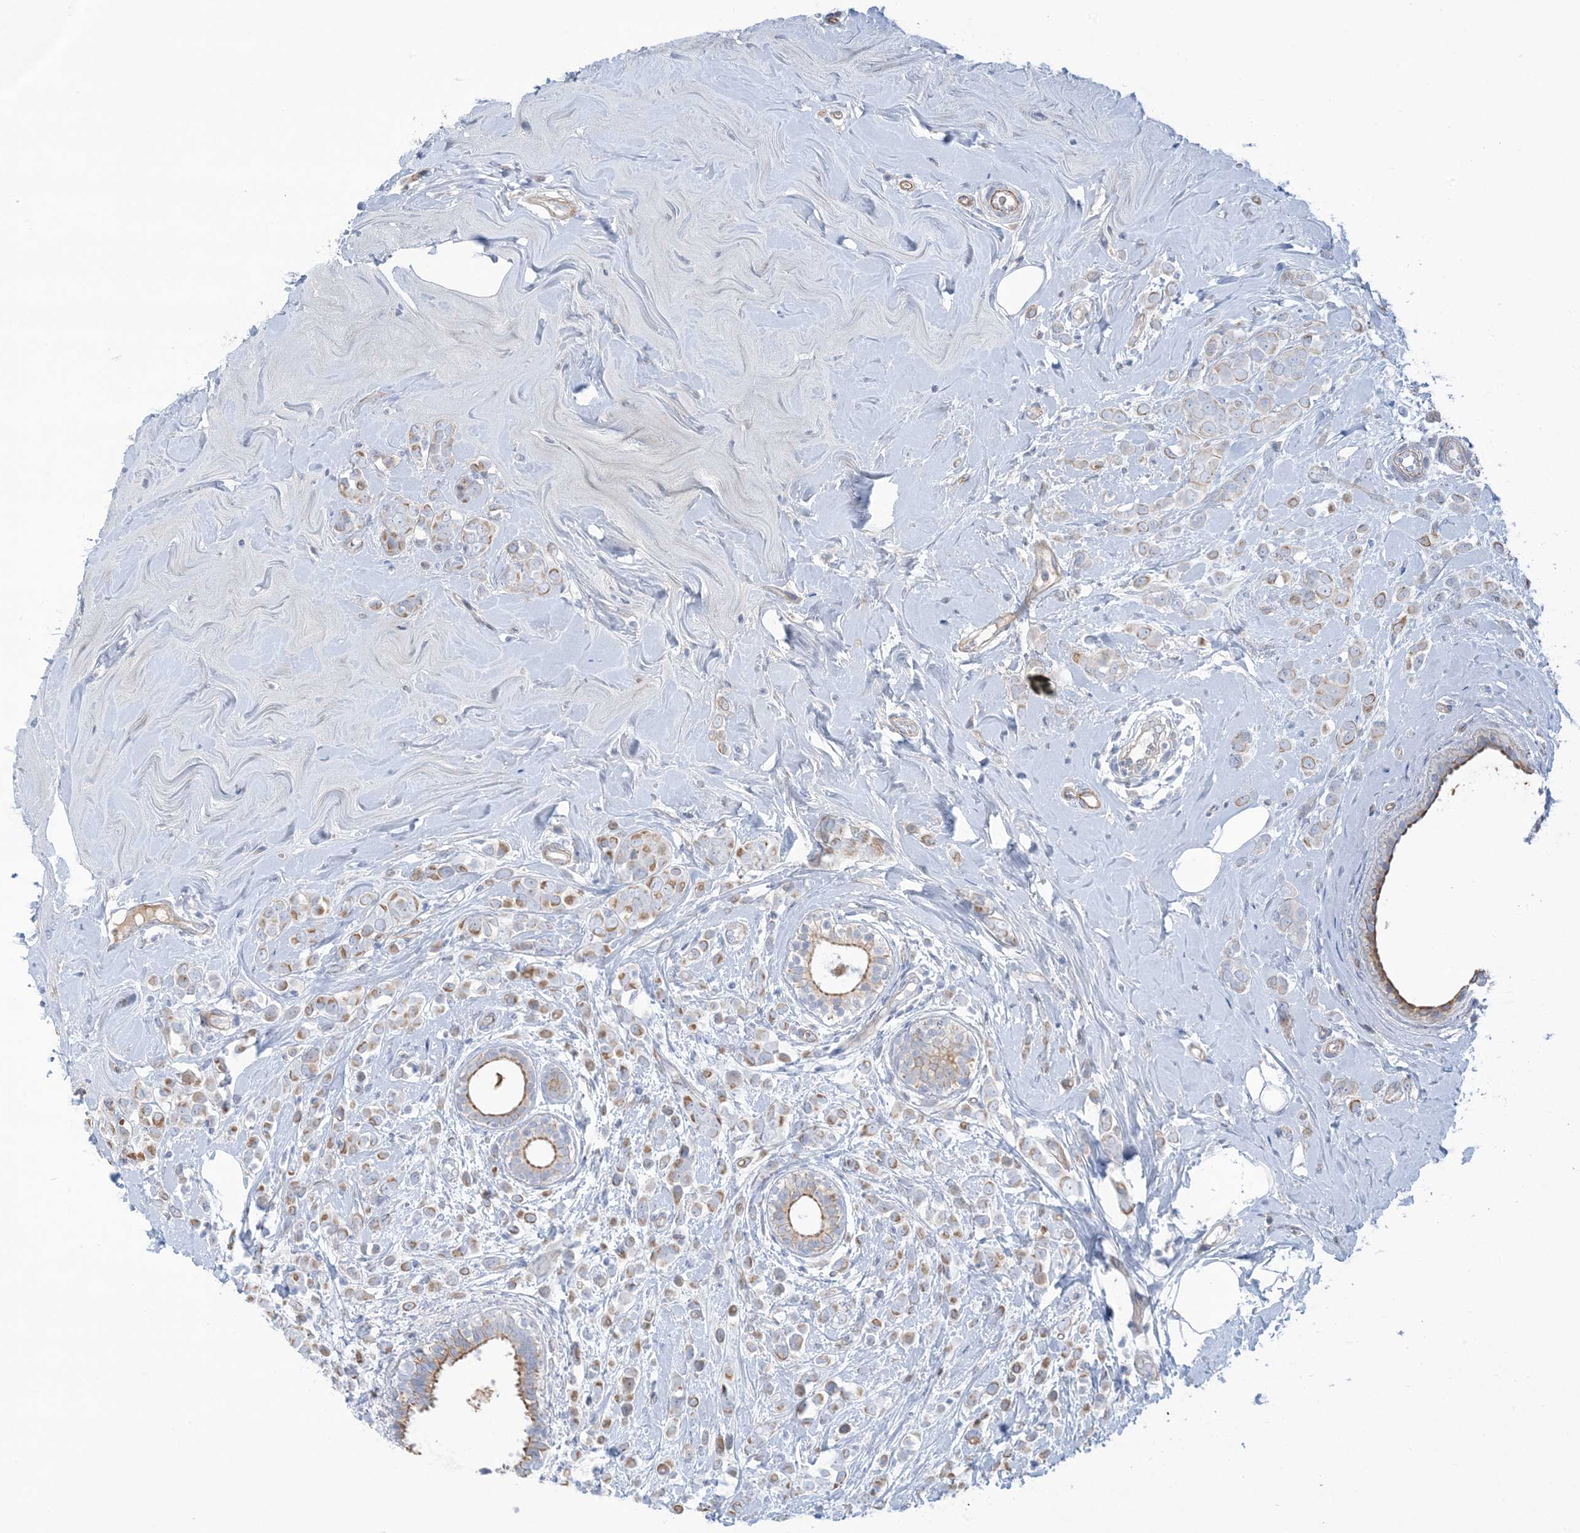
{"staining": {"intensity": "moderate", "quantity": ">75%", "location": "cytoplasmic/membranous"}, "tissue": "breast cancer", "cell_type": "Tumor cells", "image_type": "cancer", "snomed": [{"axis": "morphology", "description": "Lobular carcinoma"}, {"axis": "topography", "description": "Breast"}], "caption": "DAB (3,3'-diaminobenzidine) immunohistochemical staining of human breast cancer displays moderate cytoplasmic/membranous protein staining in about >75% of tumor cells.", "gene": "ATP11C", "patient": {"sex": "female", "age": 47}}